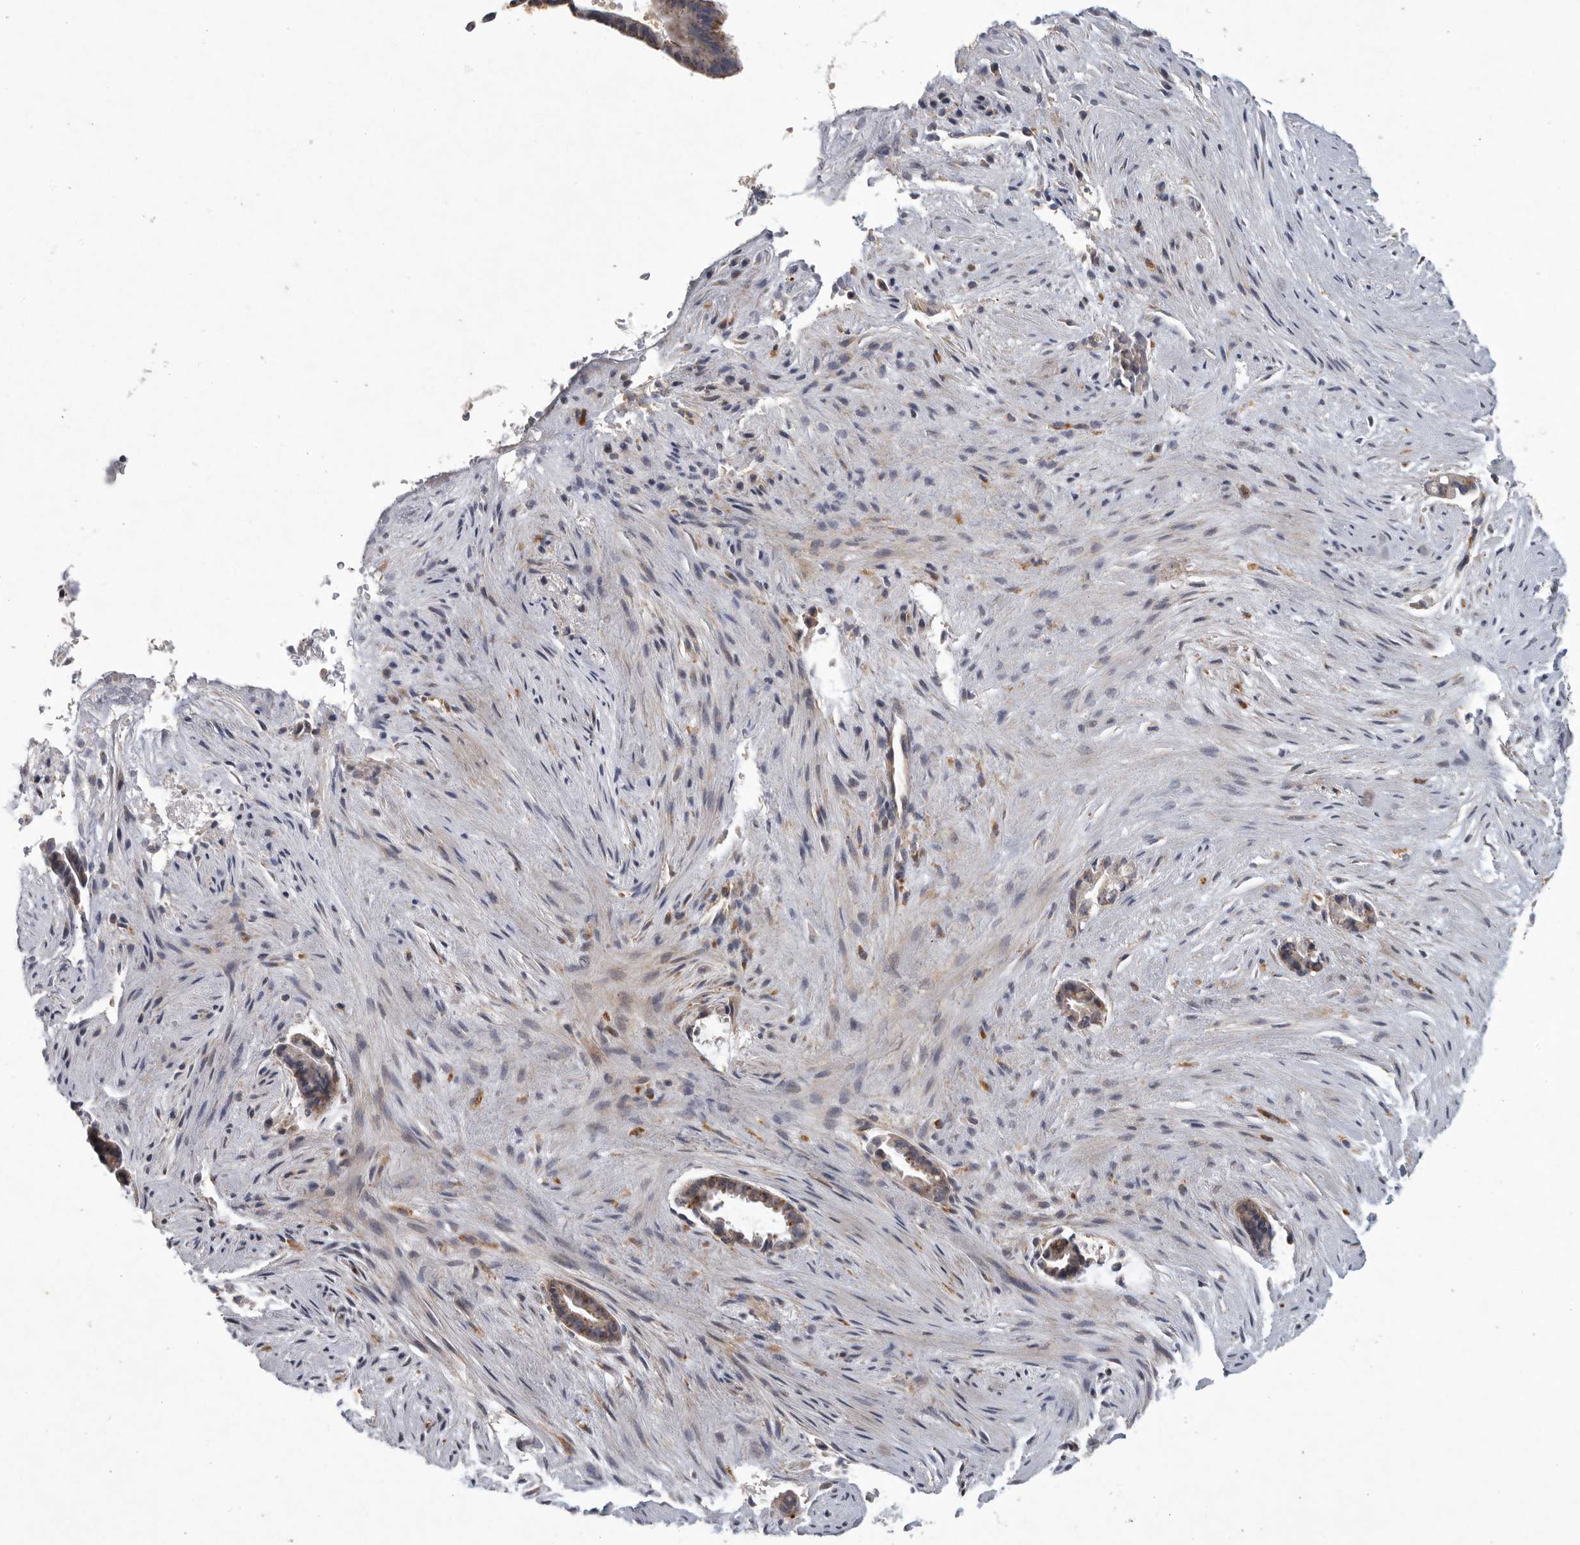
{"staining": {"intensity": "moderate", "quantity": ">75%", "location": "cytoplasmic/membranous"}, "tissue": "liver cancer", "cell_type": "Tumor cells", "image_type": "cancer", "snomed": [{"axis": "morphology", "description": "Cholangiocarcinoma"}, {"axis": "topography", "description": "Liver"}], "caption": "This image reveals immunohistochemistry (IHC) staining of human liver cholangiocarcinoma, with medium moderate cytoplasmic/membranous staining in about >75% of tumor cells.", "gene": "LAMTOR3", "patient": {"sex": "female", "age": 55}}